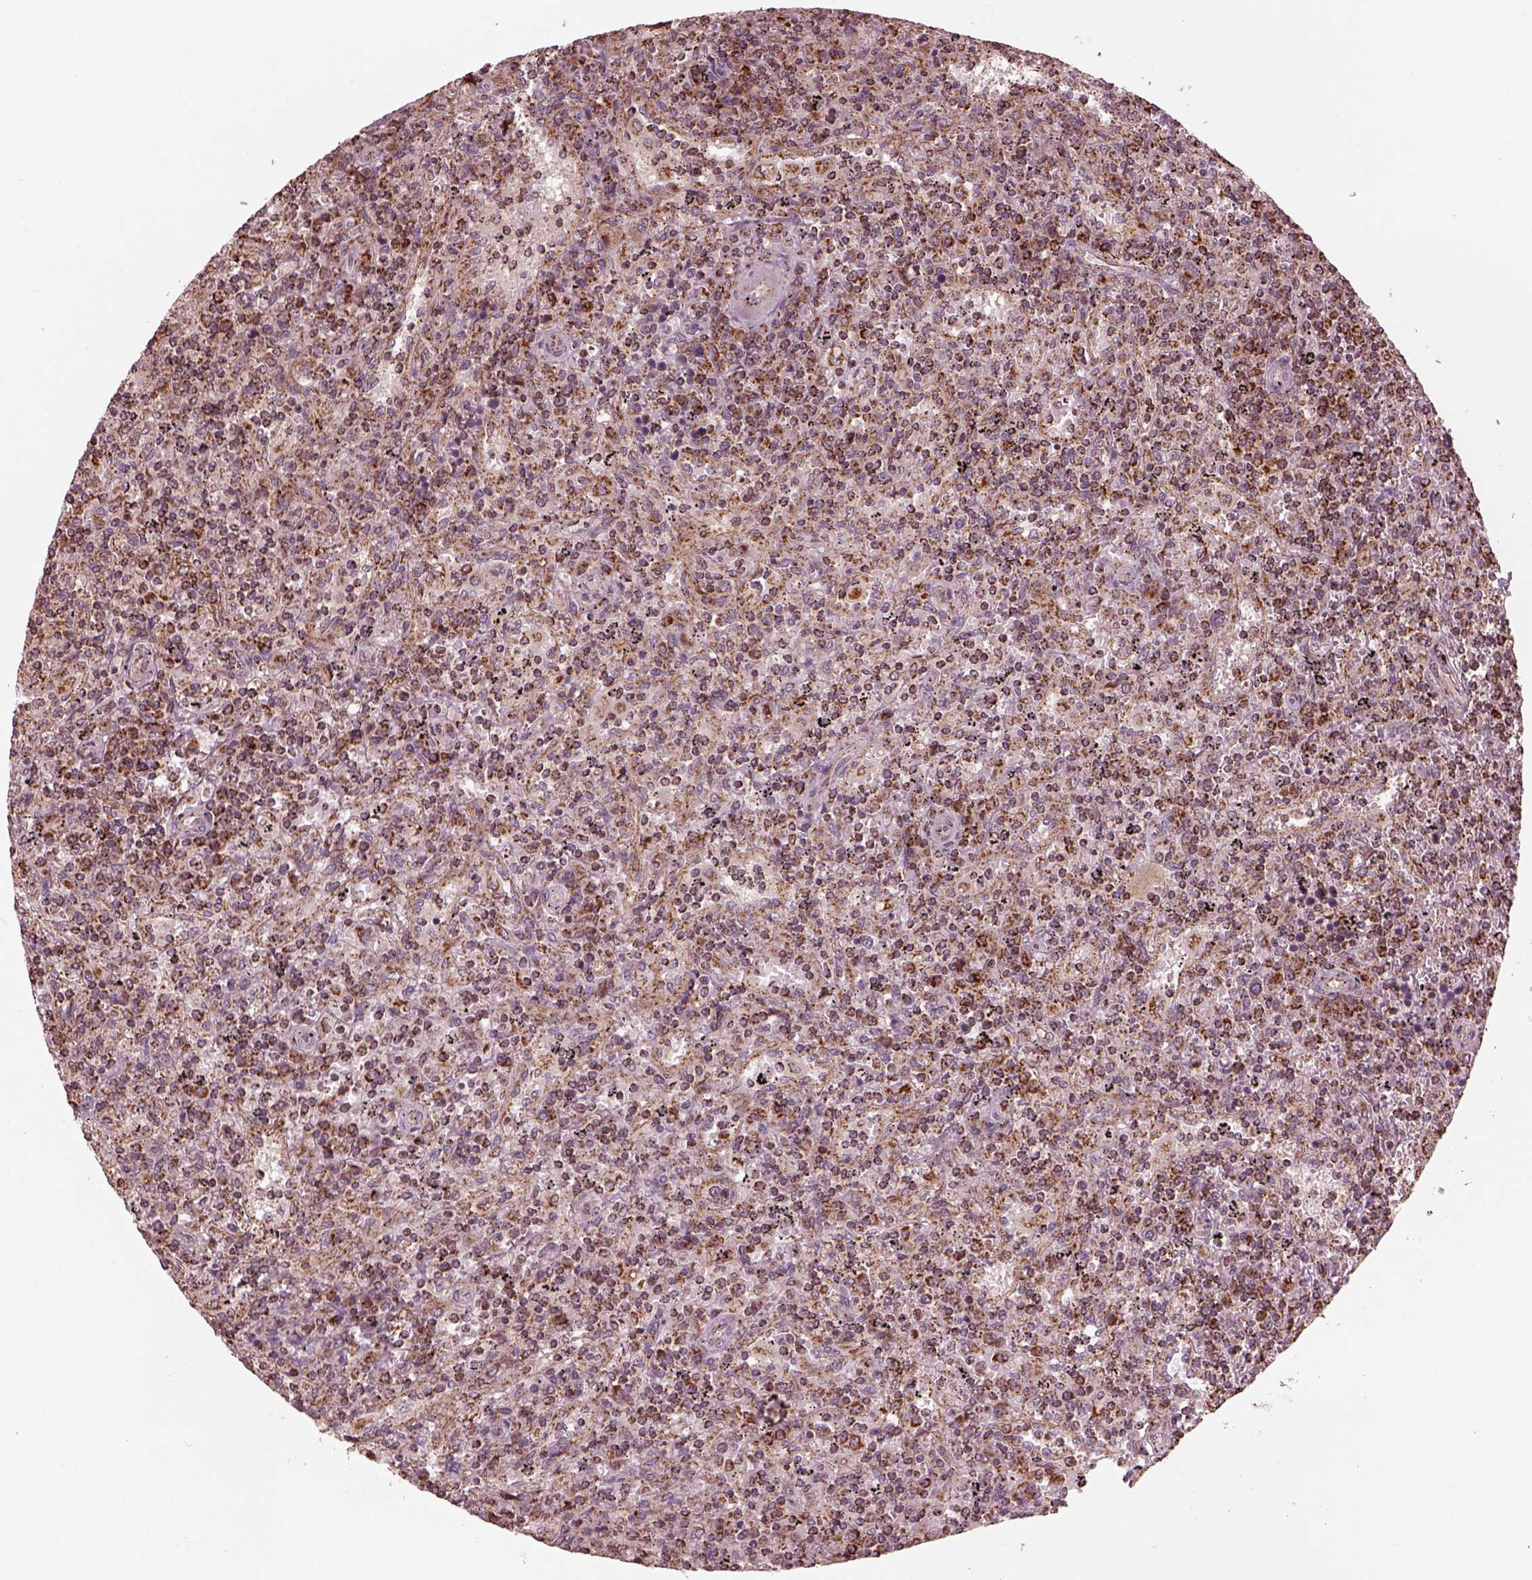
{"staining": {"intensity": "moderate", "quantity": "25%-75%", "location": "cytoplasmic/membranous"}, "tissue": "lymphoma", "cell_type": "Tumor cells", "image_type": "cancer", "snomed": [{"axis": "morphology", "description": "Malignant lymphoma, non-Hodgkin's type, Low grade"}, {"axis": "topography", "description": "Spleen"}], "caption": "Immunohistochemical staining of lymphoma demonstrates moderate cytoplasmic/membranous protein expression in about 25%-75% of tumor cells.", "gene": "NDUFB10", "patient": {"sex": "male", "age": 62}}